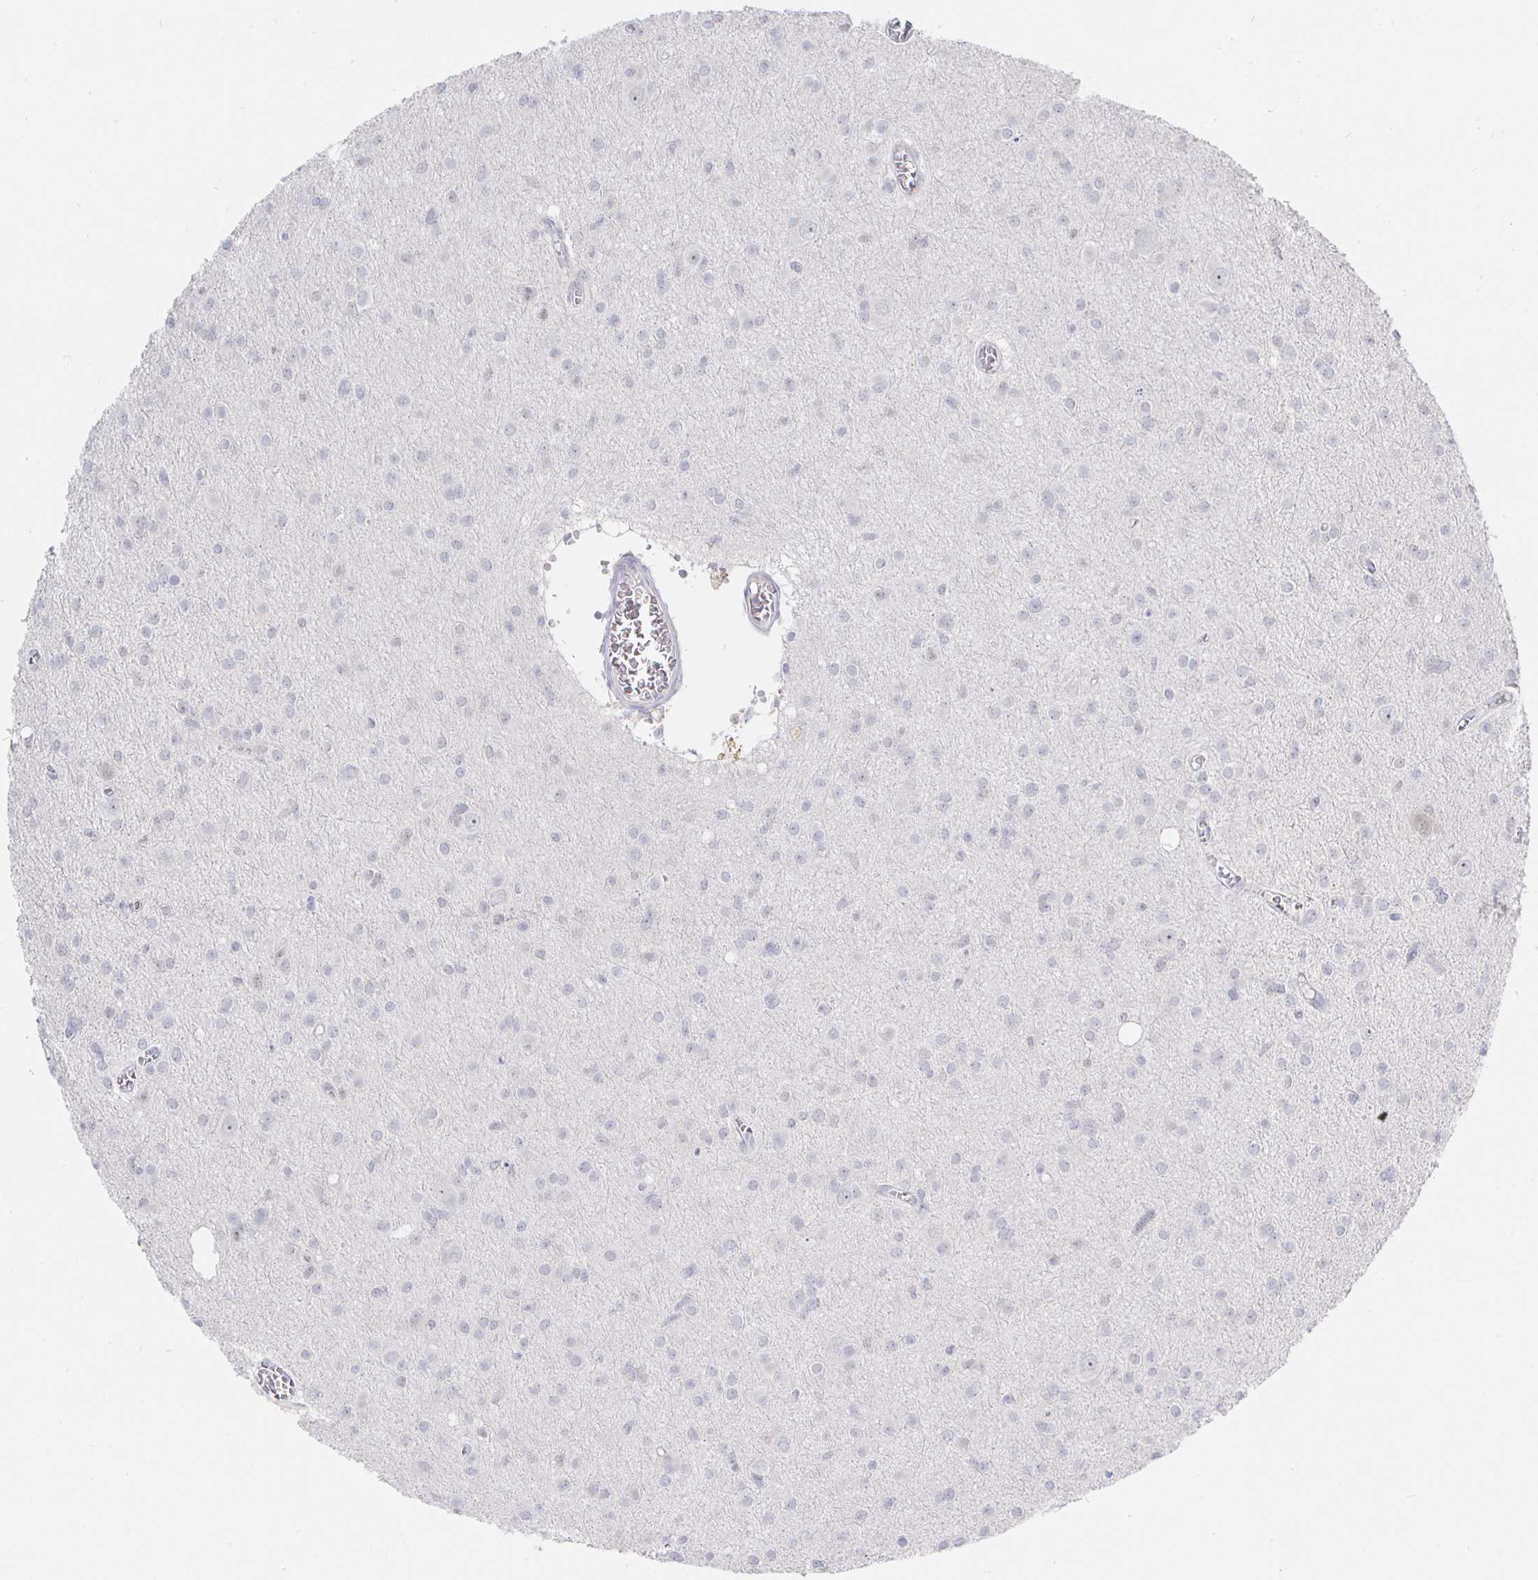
{"staining": {"intensity": "negative", "quantity": "none", "location": "none"}, "tissue": "glioma", "cell_type": "Tumor cells", "image_type": "cancer", "snomed": [{"axis": "morphology", "description": "Glioma, malignant, High grade"}, {"axis": "topography", "description": "Brain"}], "caption": "DAB (3,3'-diaminobenzidine) immunohistochemical staining of human glioma exhibits no significant positivity in tumor cells. (Brightfield microscopy of DAB (3,3'-diaminobenzidine) IHC at high magnification).", "gene": "LRRC23", "patient": {"sex": "male", "age": 23}}